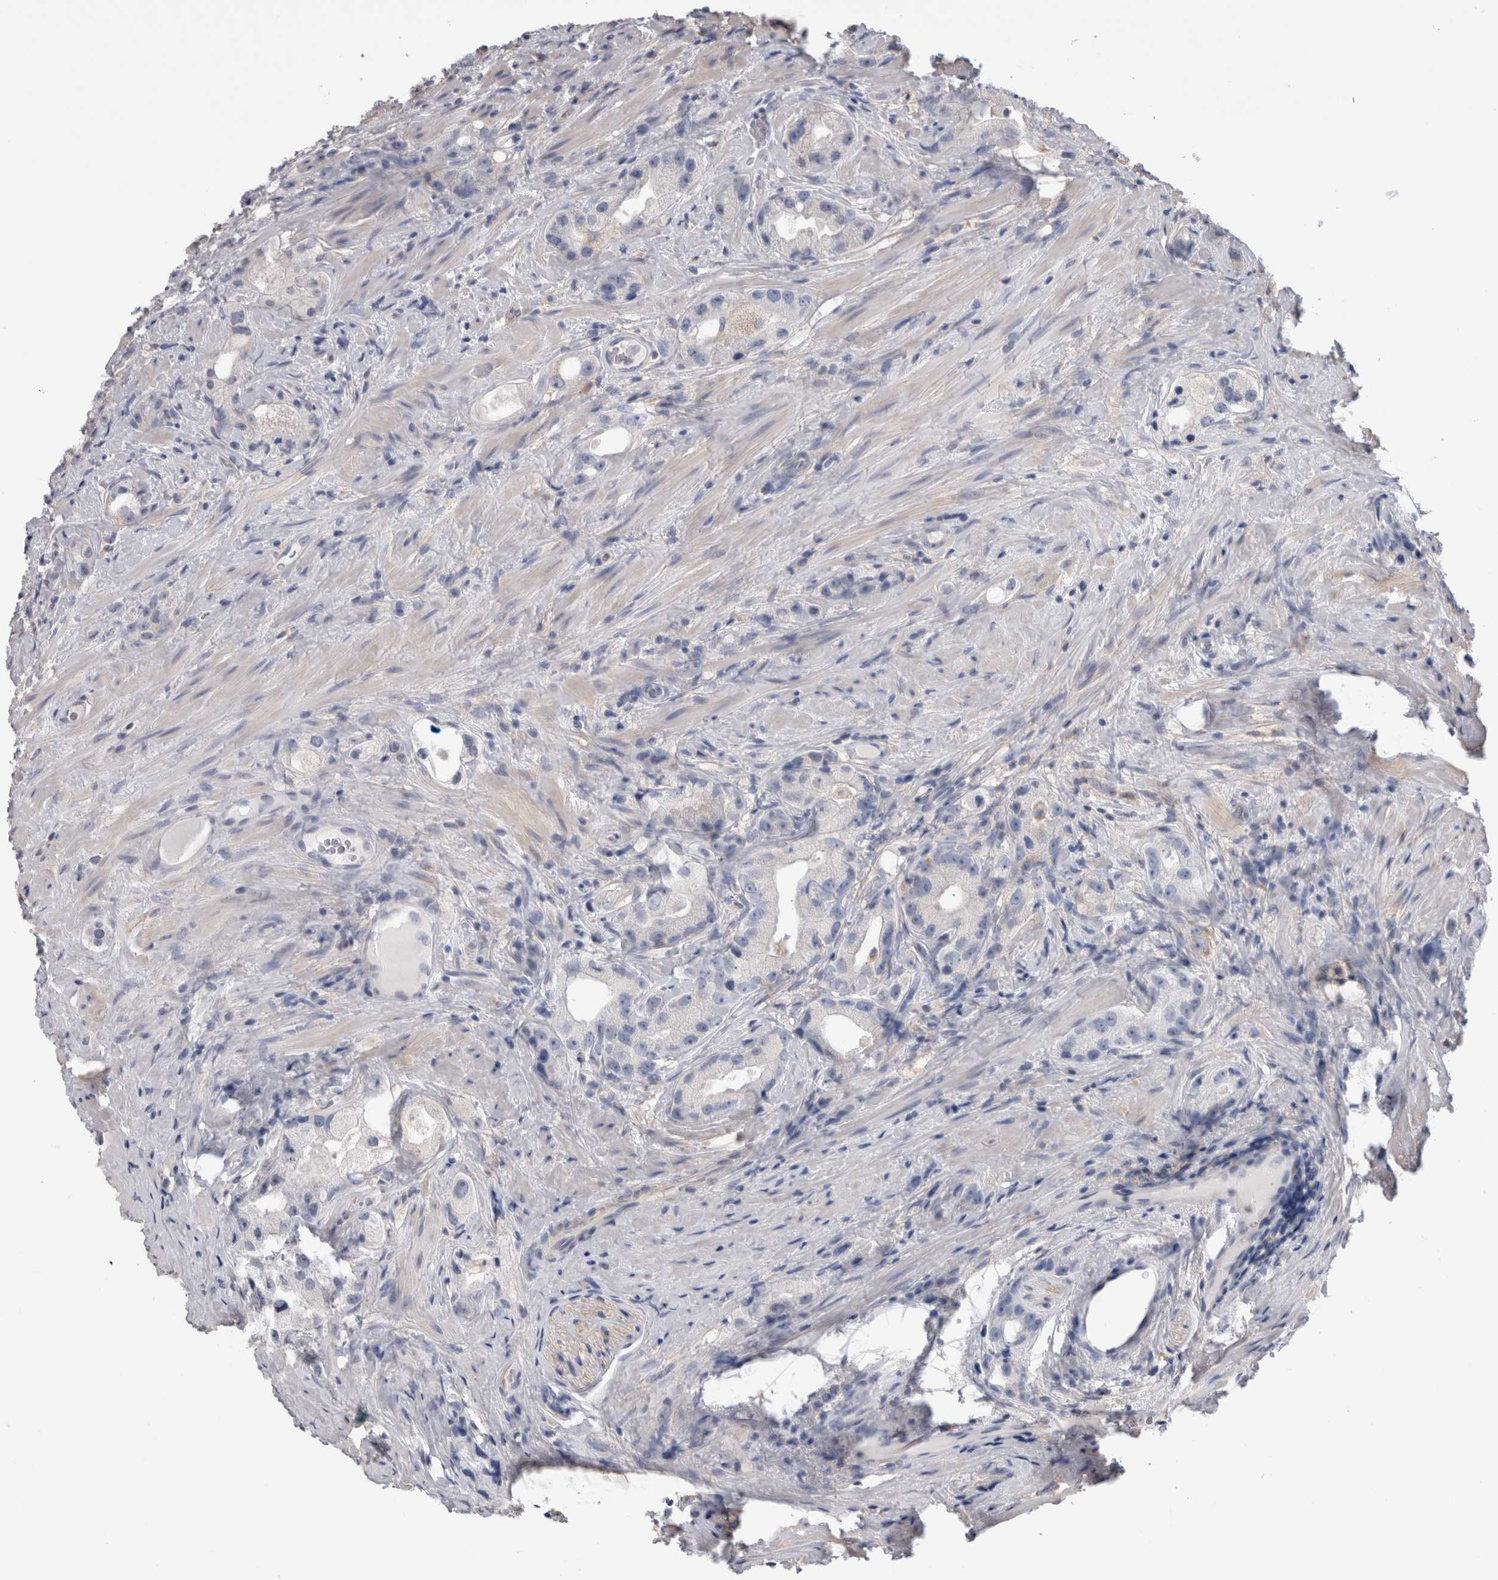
{"staining": {"intensity": "negative", "quantity": "none", "location": "none"}, "tissue": "prostate cancer", "cell_type": "Tumor cells", "image_type": "cancer", "snomed": [{"axis": "morphology", "description": "Adenocarcinoma, High grade"}, {"axis": "topography", "description": "Prostate"}], "caption": "IHC histopathology image of neoplastic tissue: prostate cancer stained with DAB (3,3'-diaminobenzidine) reveals no significant protein staining in tumor cells.", "gene": "SCRN1", "patient": {"sex": "male", "age": 63}}